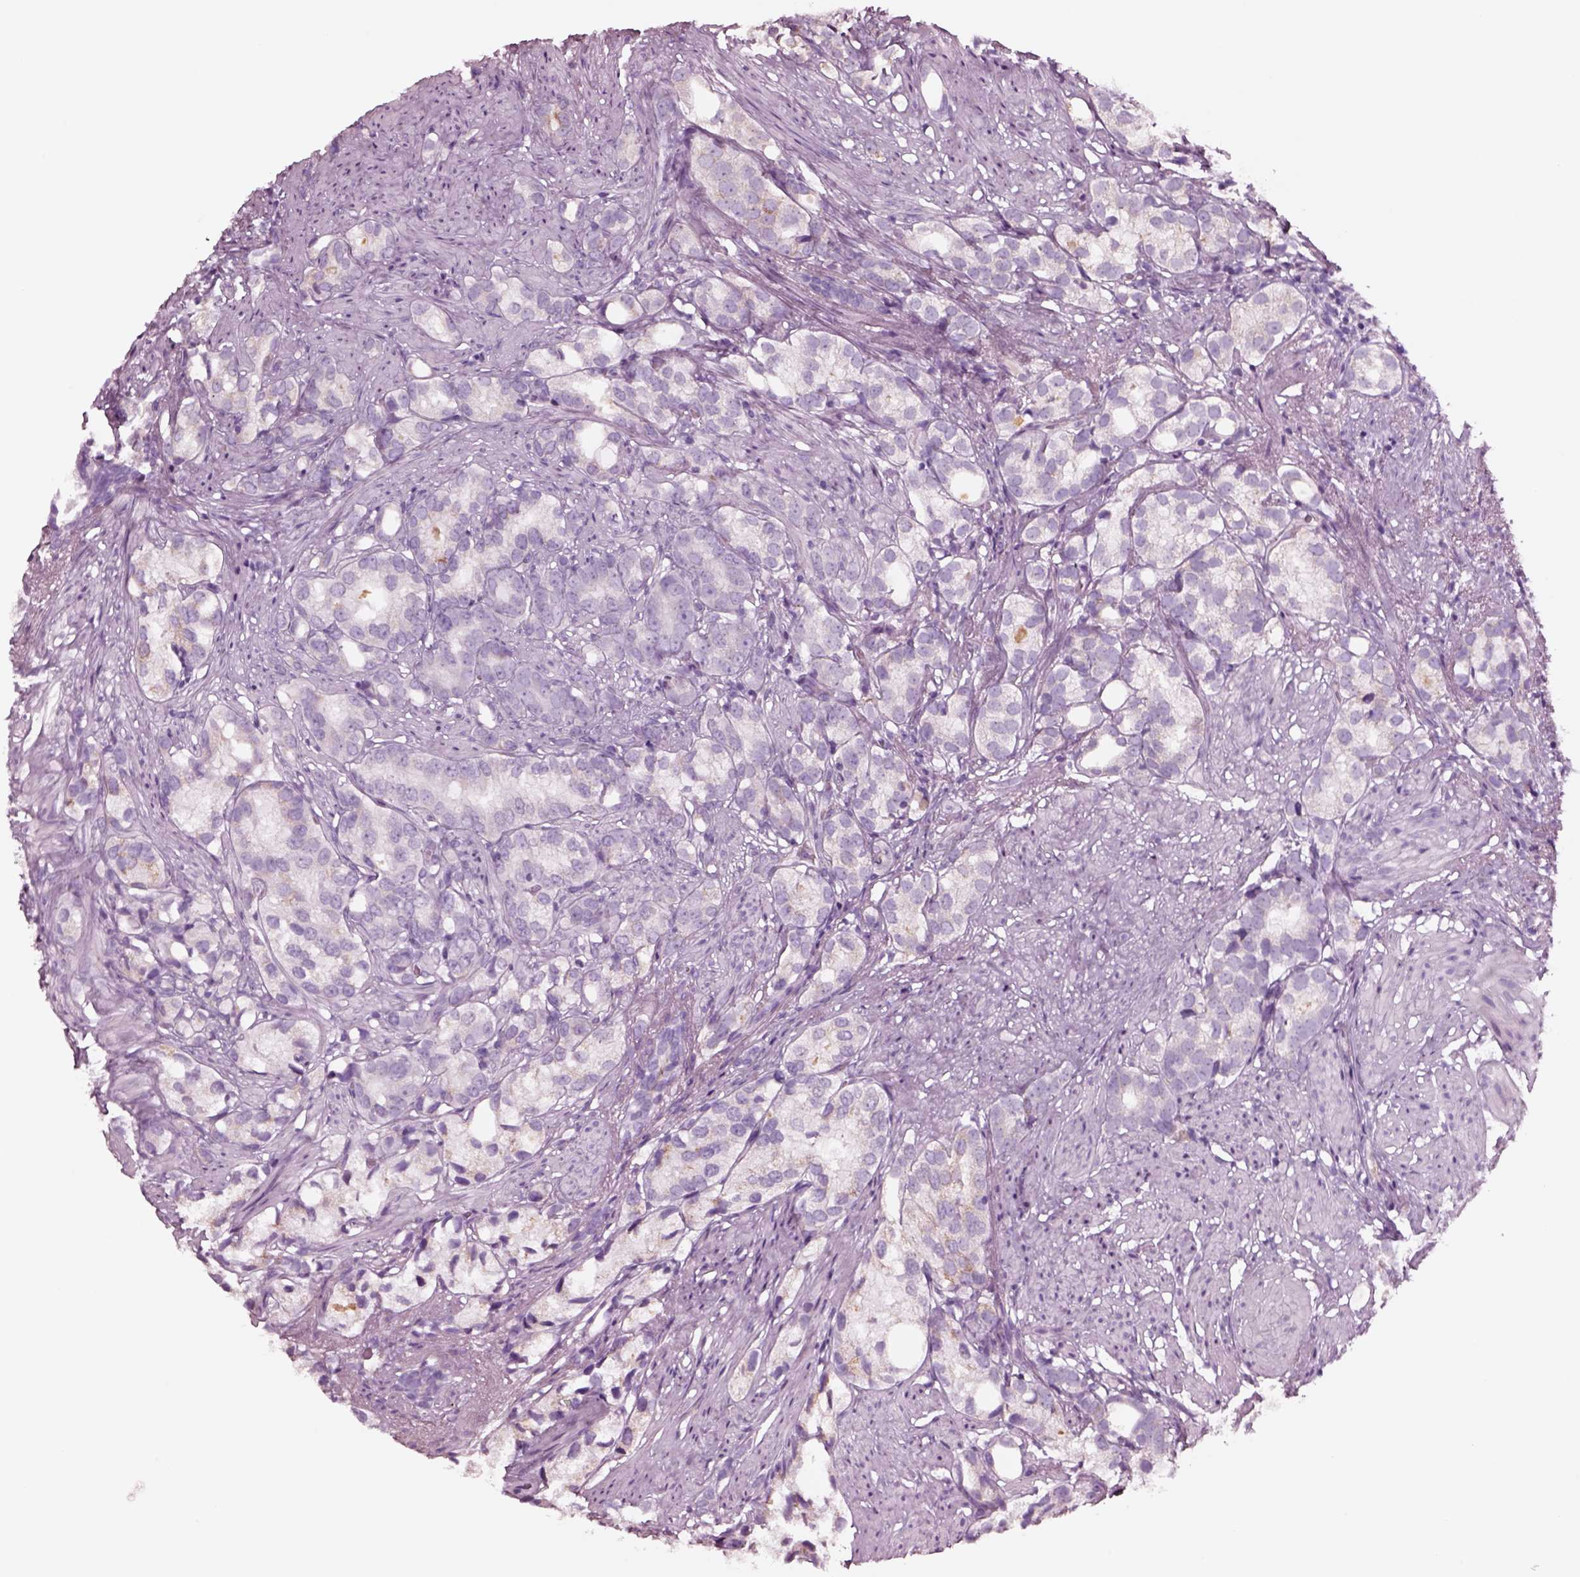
{"staining": {"intensity": "negative", "quantity": "none", "location": "none"}, "tissue": "prostate cancer", "cell_type": "Tumor cells", "image_type": "cancer", "snomed": [{"axis": "morphology", "description": "Adenocarcinoma, High grade"}, {"axis": "topography", "description": "Prostate"}], "caption": "The image reveals no significant positivity in tumor cells of prostate adenocarcinoma (high-grade). (Brightfield microscopy of DAB (3,3'-diaminobenzidine) IHC at high magnification).", "gene": "NMRK2", "patient": {"sex": "male", "age": 82}}